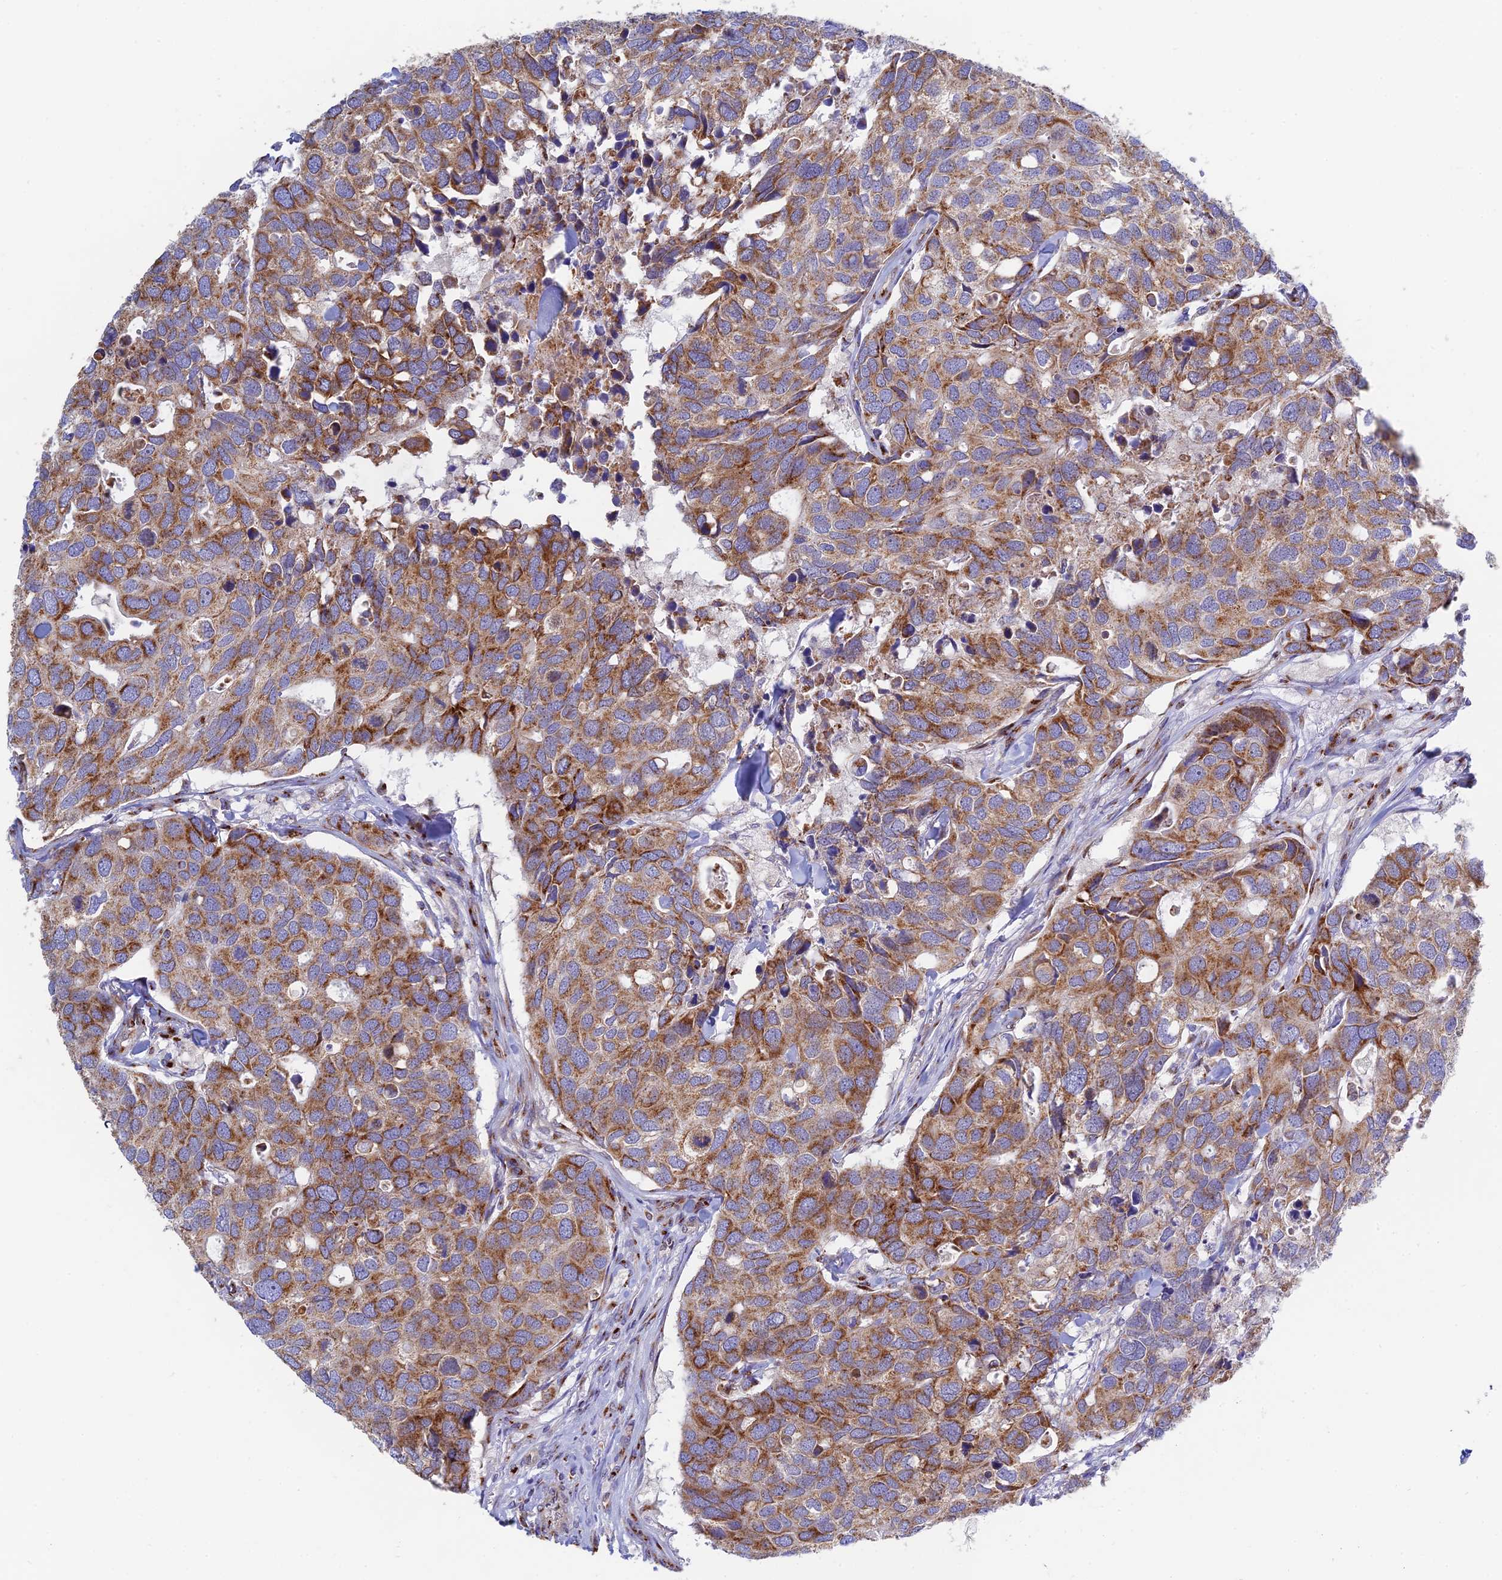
{"staining": {"intensity": "moderate", "quantity": ">75%", "location": "cytoplasmic/membranous"}, "tissue": "breast cancer", "cell_type": "Tumor cells", "image_type": "cancer", "snomed": [{"axis": "morphology", "description": "Duct carcinoma"}, {"axis": "topography", "description": "Breast"}], "caption": "Immunohistochemistry (IHC) micrograph of neoplastic tissue: human breast intraductal carcinoma stained using IHC exhibits medium levels of moderate protein expression localized specifically in the cytoplasmic/membranous of tumor cells, appearing as a cytoplasmic/membranous brown color.", "gene": "HS2ST1", "patient": {"sex": "female", "age": 83}}